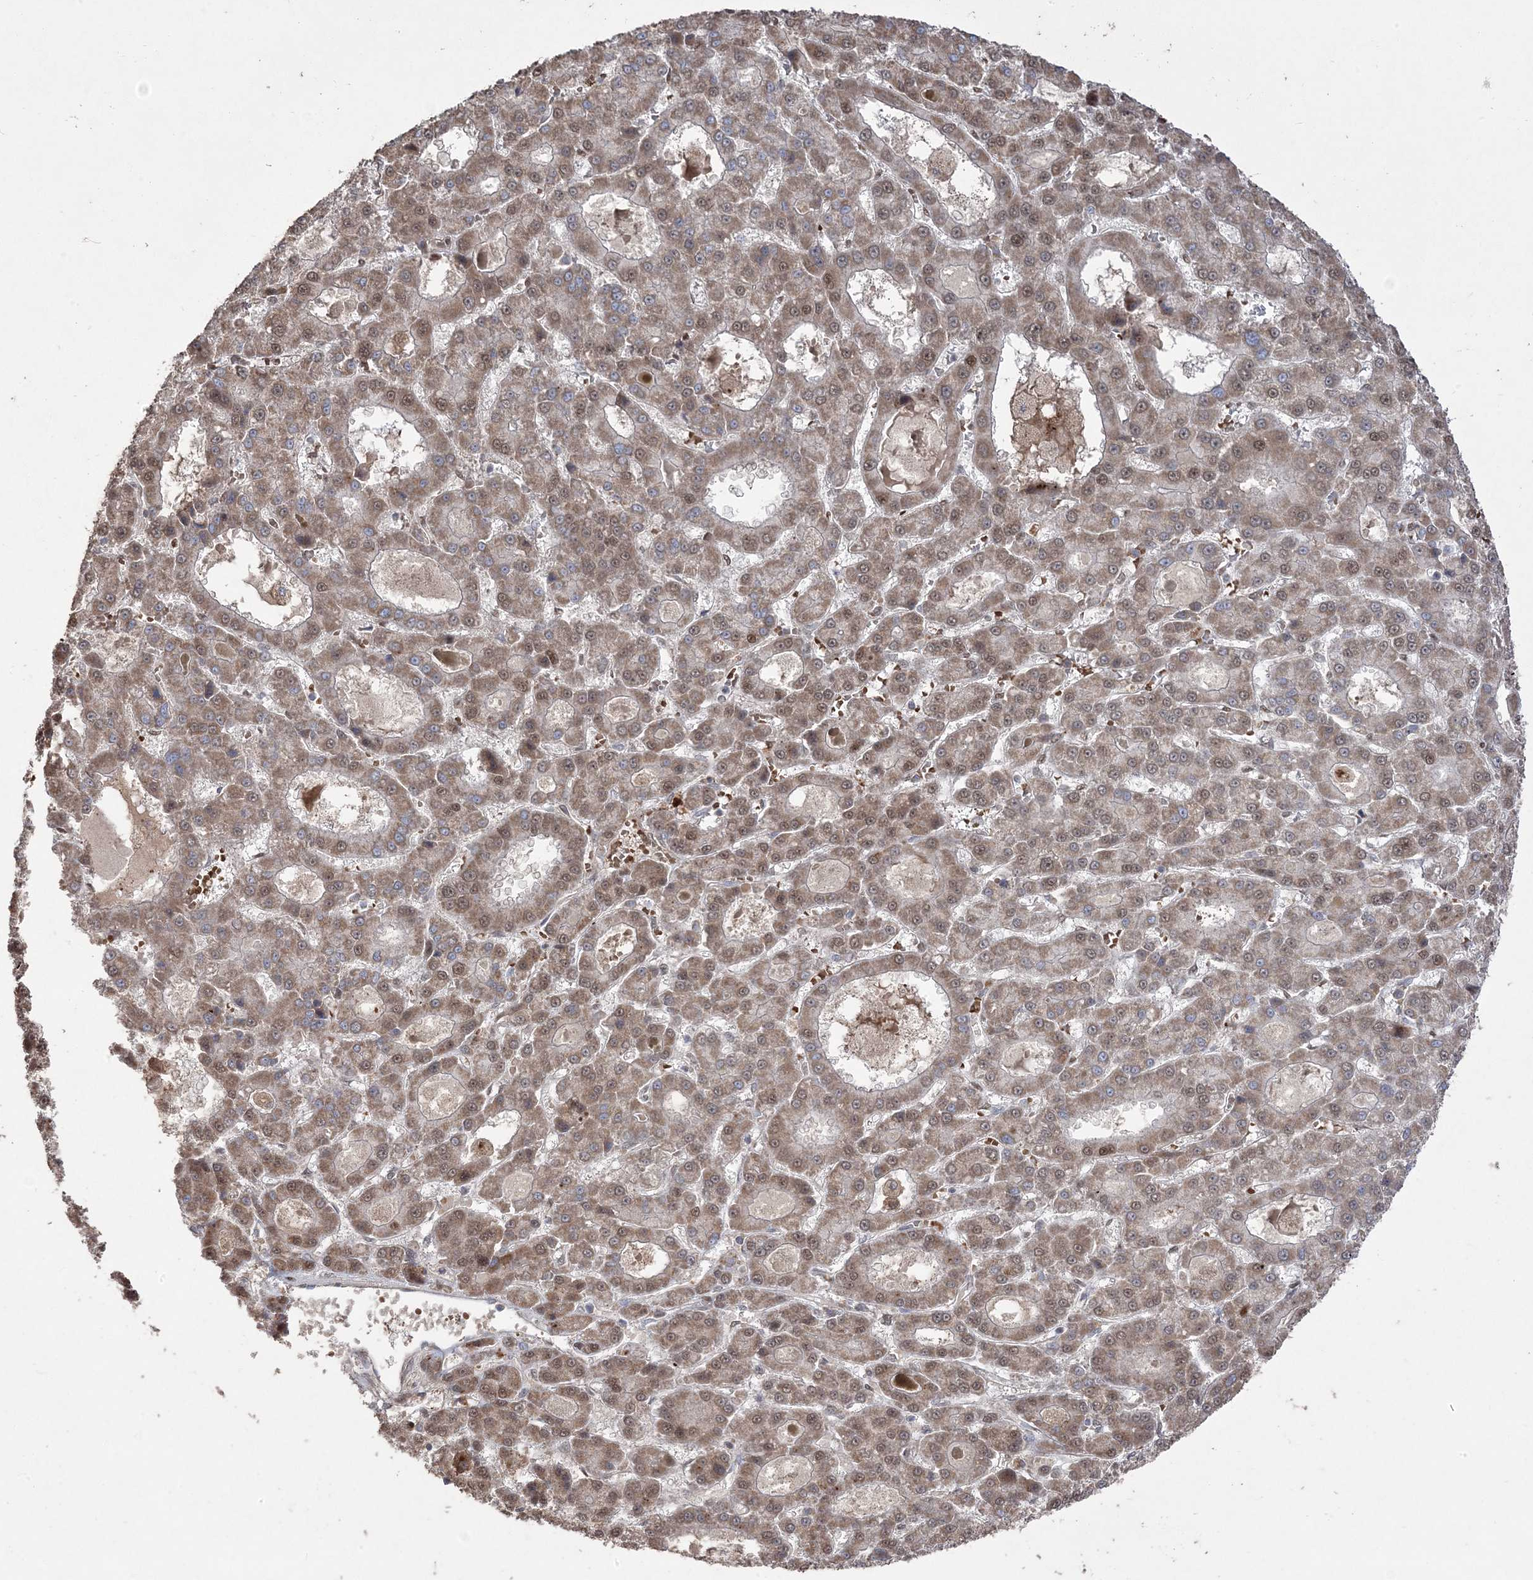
{"staining": {"intensity": "moderate", "quantity": "25%-75%", "location": "cytoplasmic/membranous,nuclear"}, "tissue": "liver cancer", "cell_type": "Tumor cells", "image_type": "cancer", "snomed": [{"axis": "morphology", "description": "Carcinoma, Hepatocellular, NOS"}, {"axis": "topography", "description": "Liver"}], "caption": "Protein staining exhibits moderate cytoplasmic/membranous and nuclear positivity in approximately 25%-75% of tumor cells in liver hepatocellular carcinoma.", "gene": "PPOX", "patient": {"sex": "male", "age": 70}}